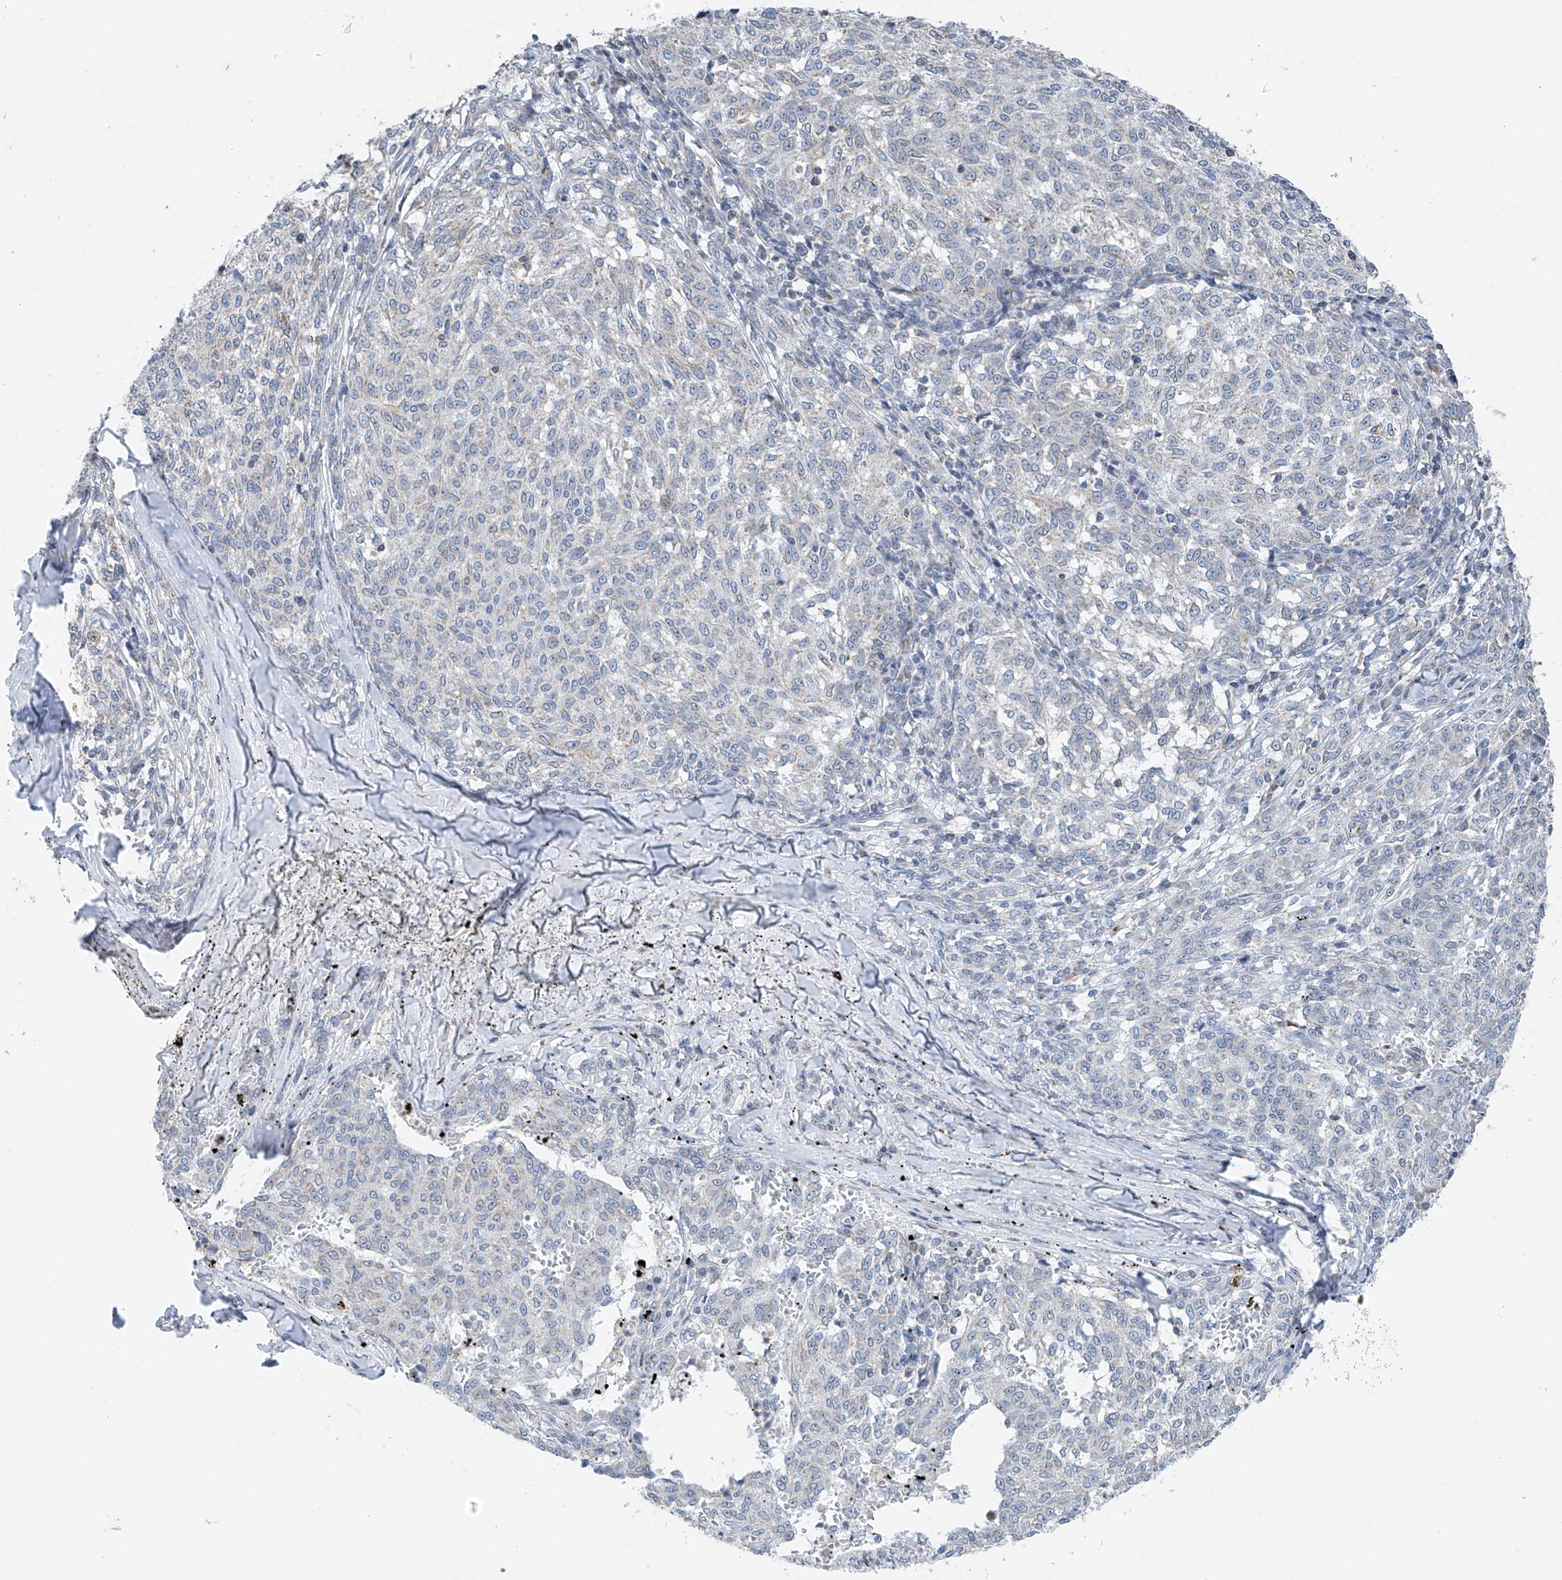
{"staining": {"intensity": "negative", "quantity": "none", "location": "none"}, "tissue": "melanoma", "cell_type": "Tumor cells", "image_type": "cancer", "snomed": [{"axis": "morphology", "description": "Malignant melanoma, NOS"}, {"axis": "topography", "description": "Skin"}], "caption": "Melanoma stained for a protein using immunohistochemistry (IHC) reveals no expression tumor cells.", "gene": "KLF15", "patient": {"sex": "female", "age": 72}}